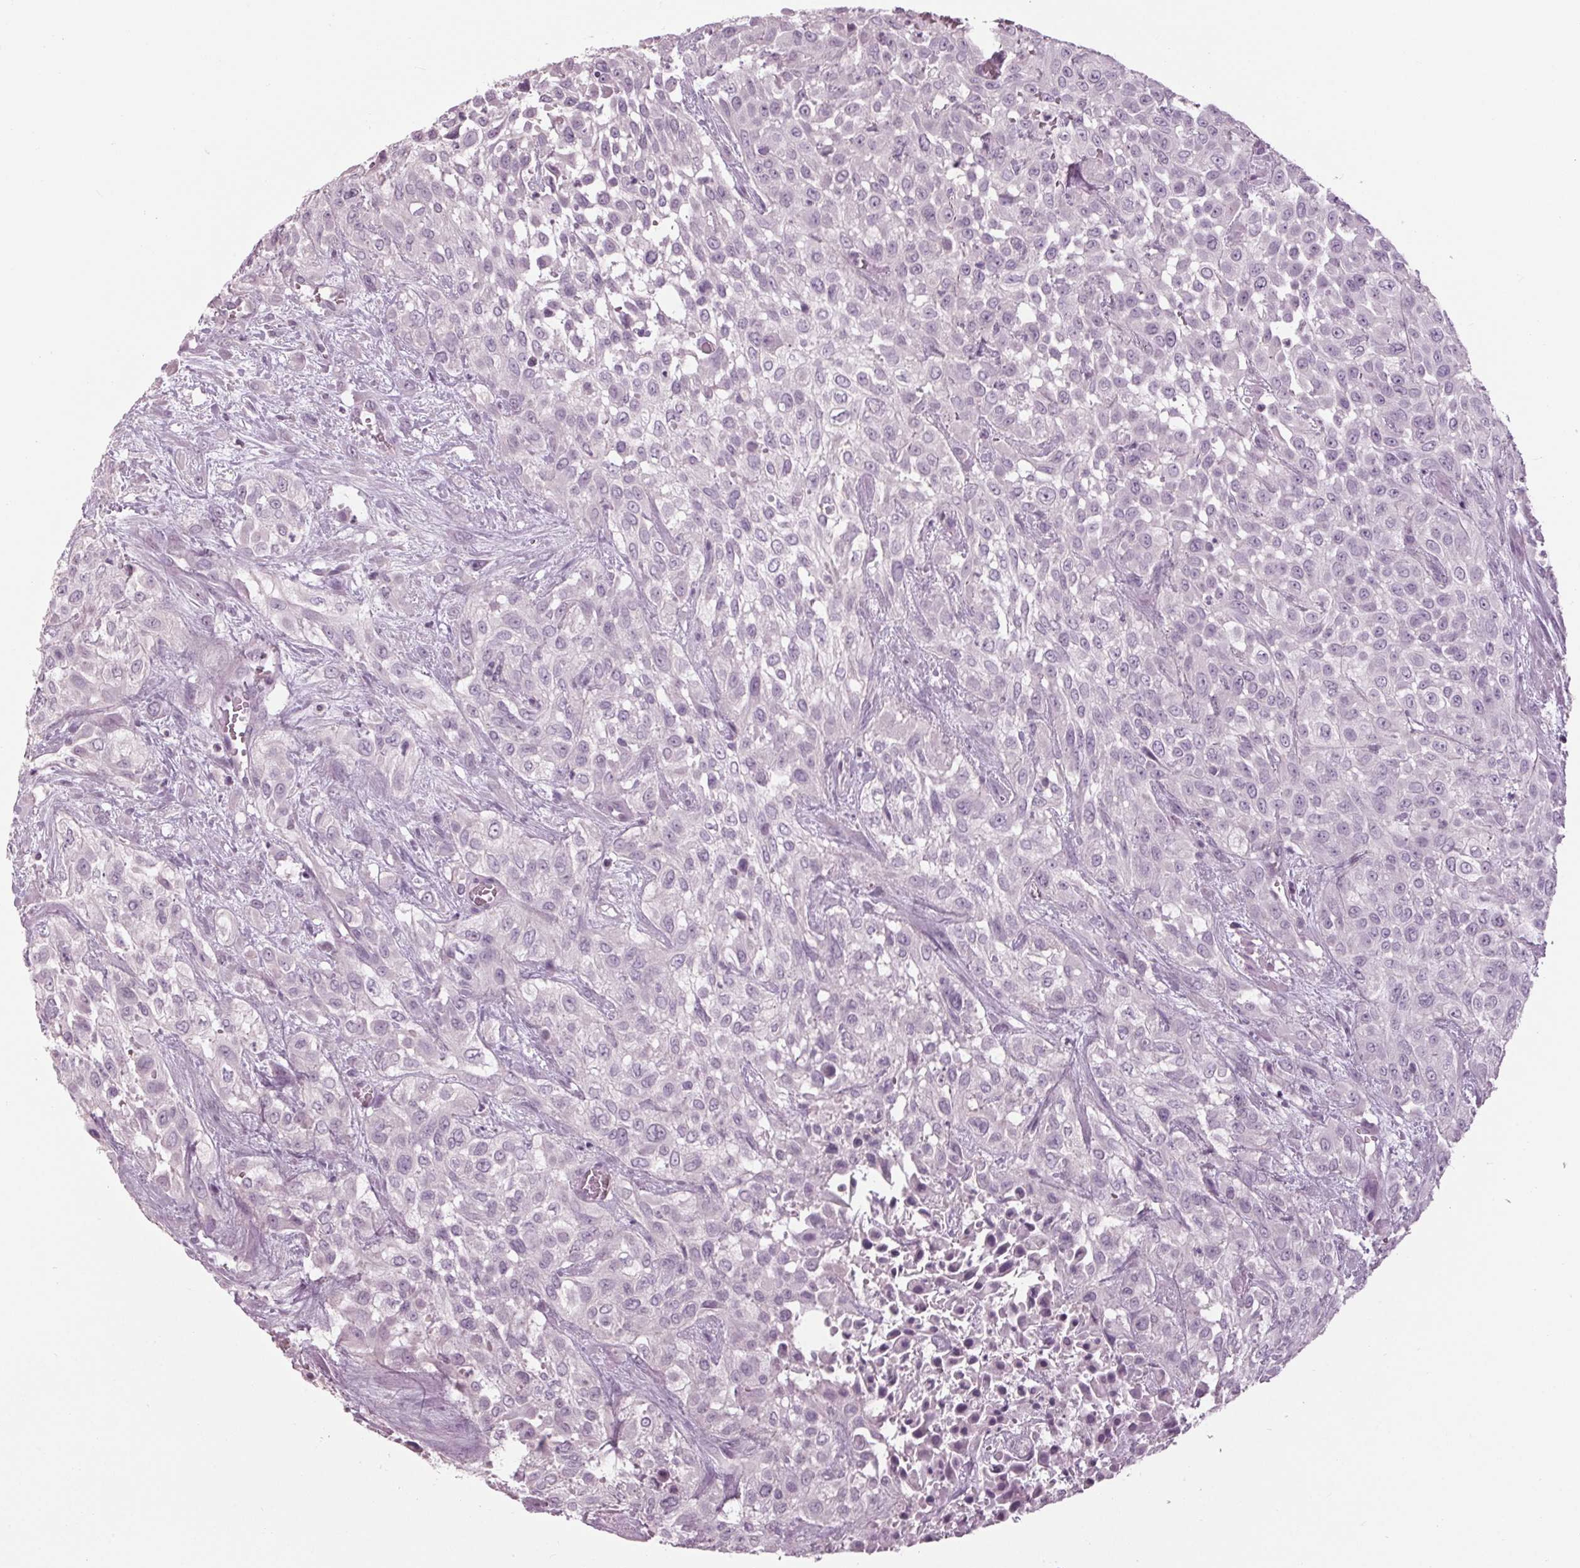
{"staining": {"intensity": "negative", "quantity": "none", "location": "none"}, "tissue": "urothelial cancer", "cell_type": "Tumor cells", "image_type": "cancer", "snomed": [{"axis": "morphology", "description": "Urothelial carcinoma, High grade"}, {"axis": "topography", "description": "Urinary bladder"}], "caption": "High power microscopy micrograph of an immunohistochemistry image of high-grade urothelial carcinoma, revealing no significant expression in tumor cells.", "gene": "TNNC2", "patient": {"sex": "male", "age": 57}}